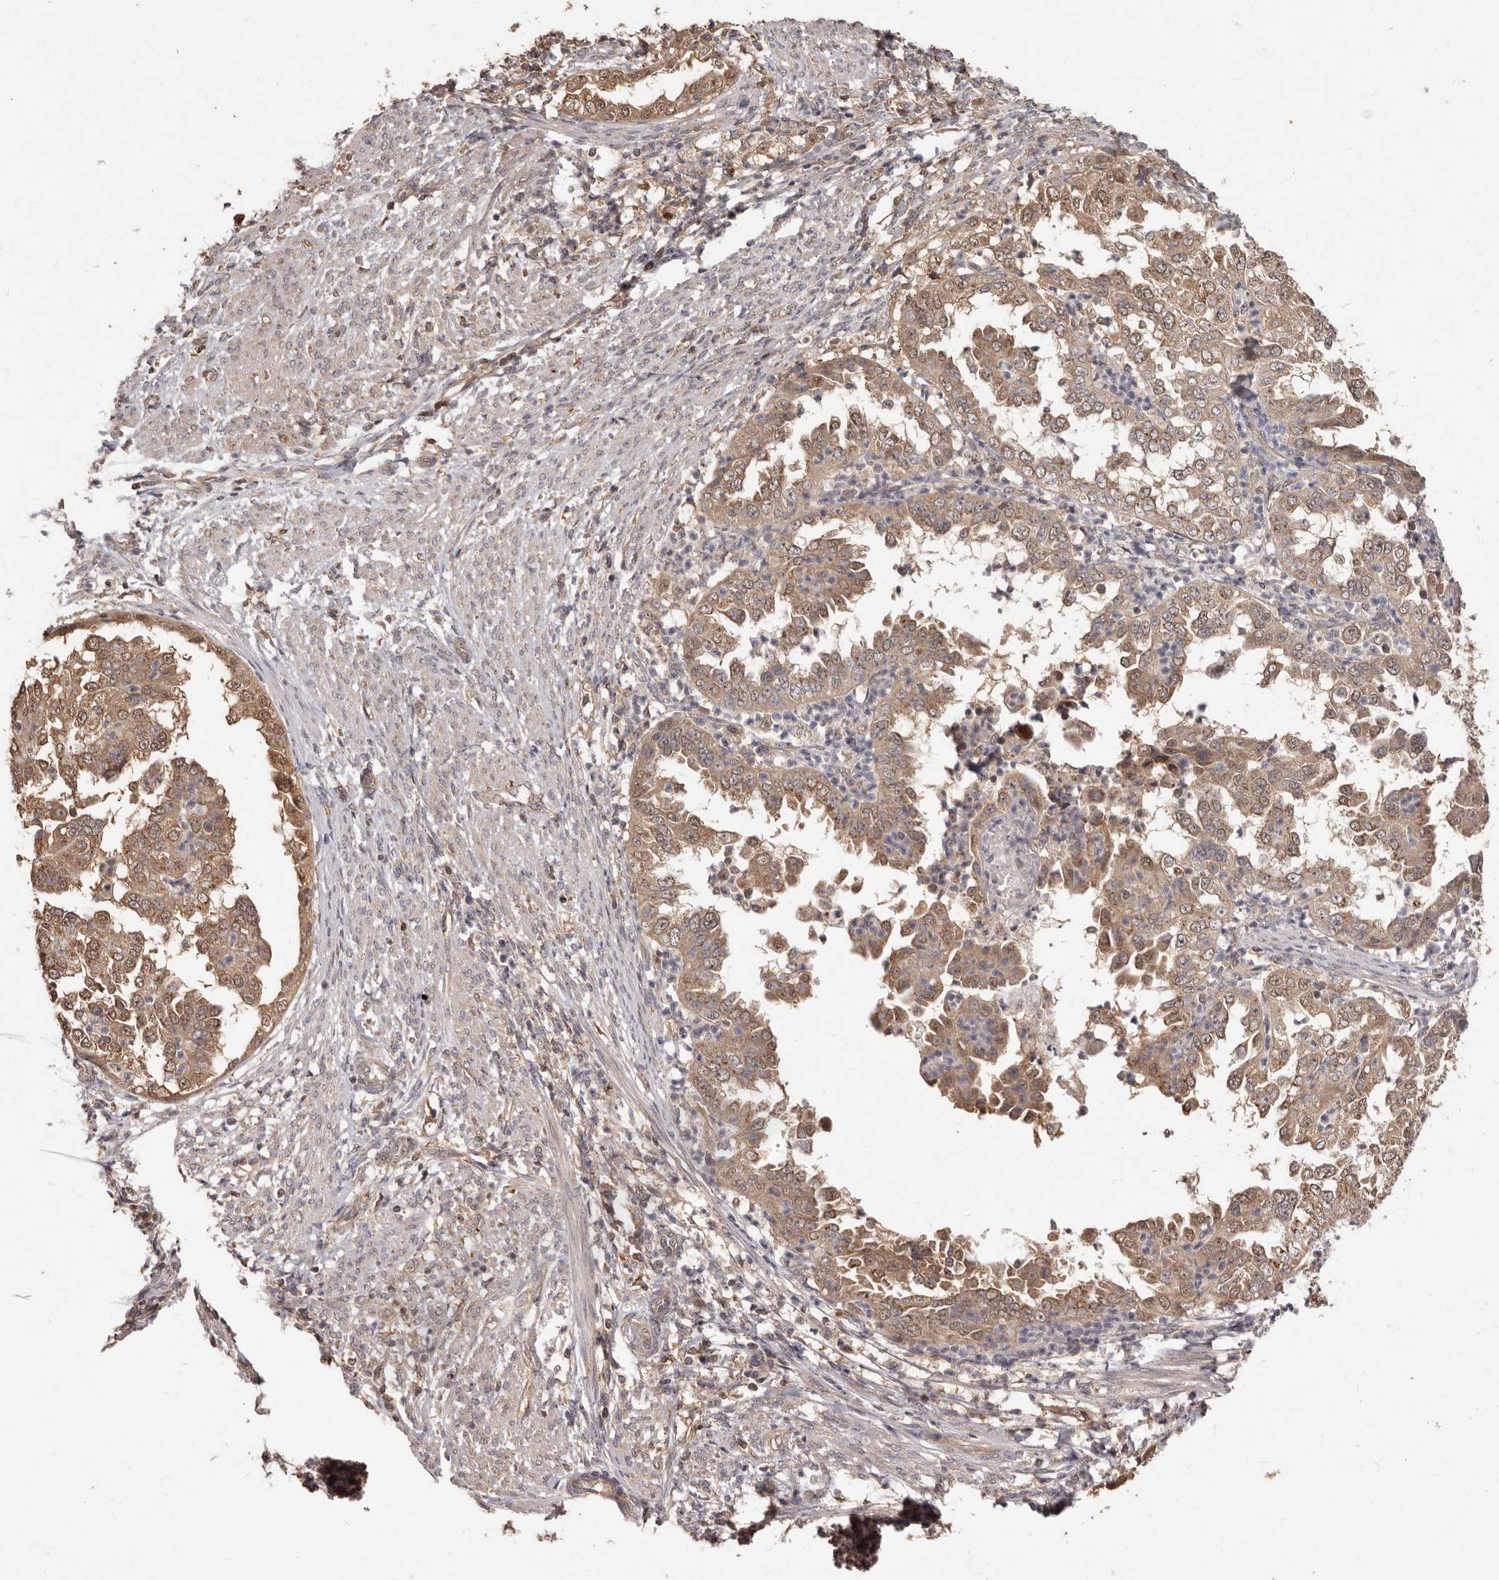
{"staining": {"intensity": "moderate", "quantity": ">75%", "location": "cytoplasmic/membranous"}, "tissue": "endometrial cancer", "cell_type": "Tumor cells", "image_type": "cancer", "snomed": [{"axis": "morphology", "description": "Adenocarcinoma, NOS"}, {"axis": "topography", "description": "Endometrium"}], "caption": "DAB immunohistochemical staining of human endometrial cancer (adenocarcinoma) demonstrates moderate cytoplasmic/membranous protein positivity in about >75% of tumor cells.", "gene": "MTO1", "patient": {"sex": "female", "age": 85}}